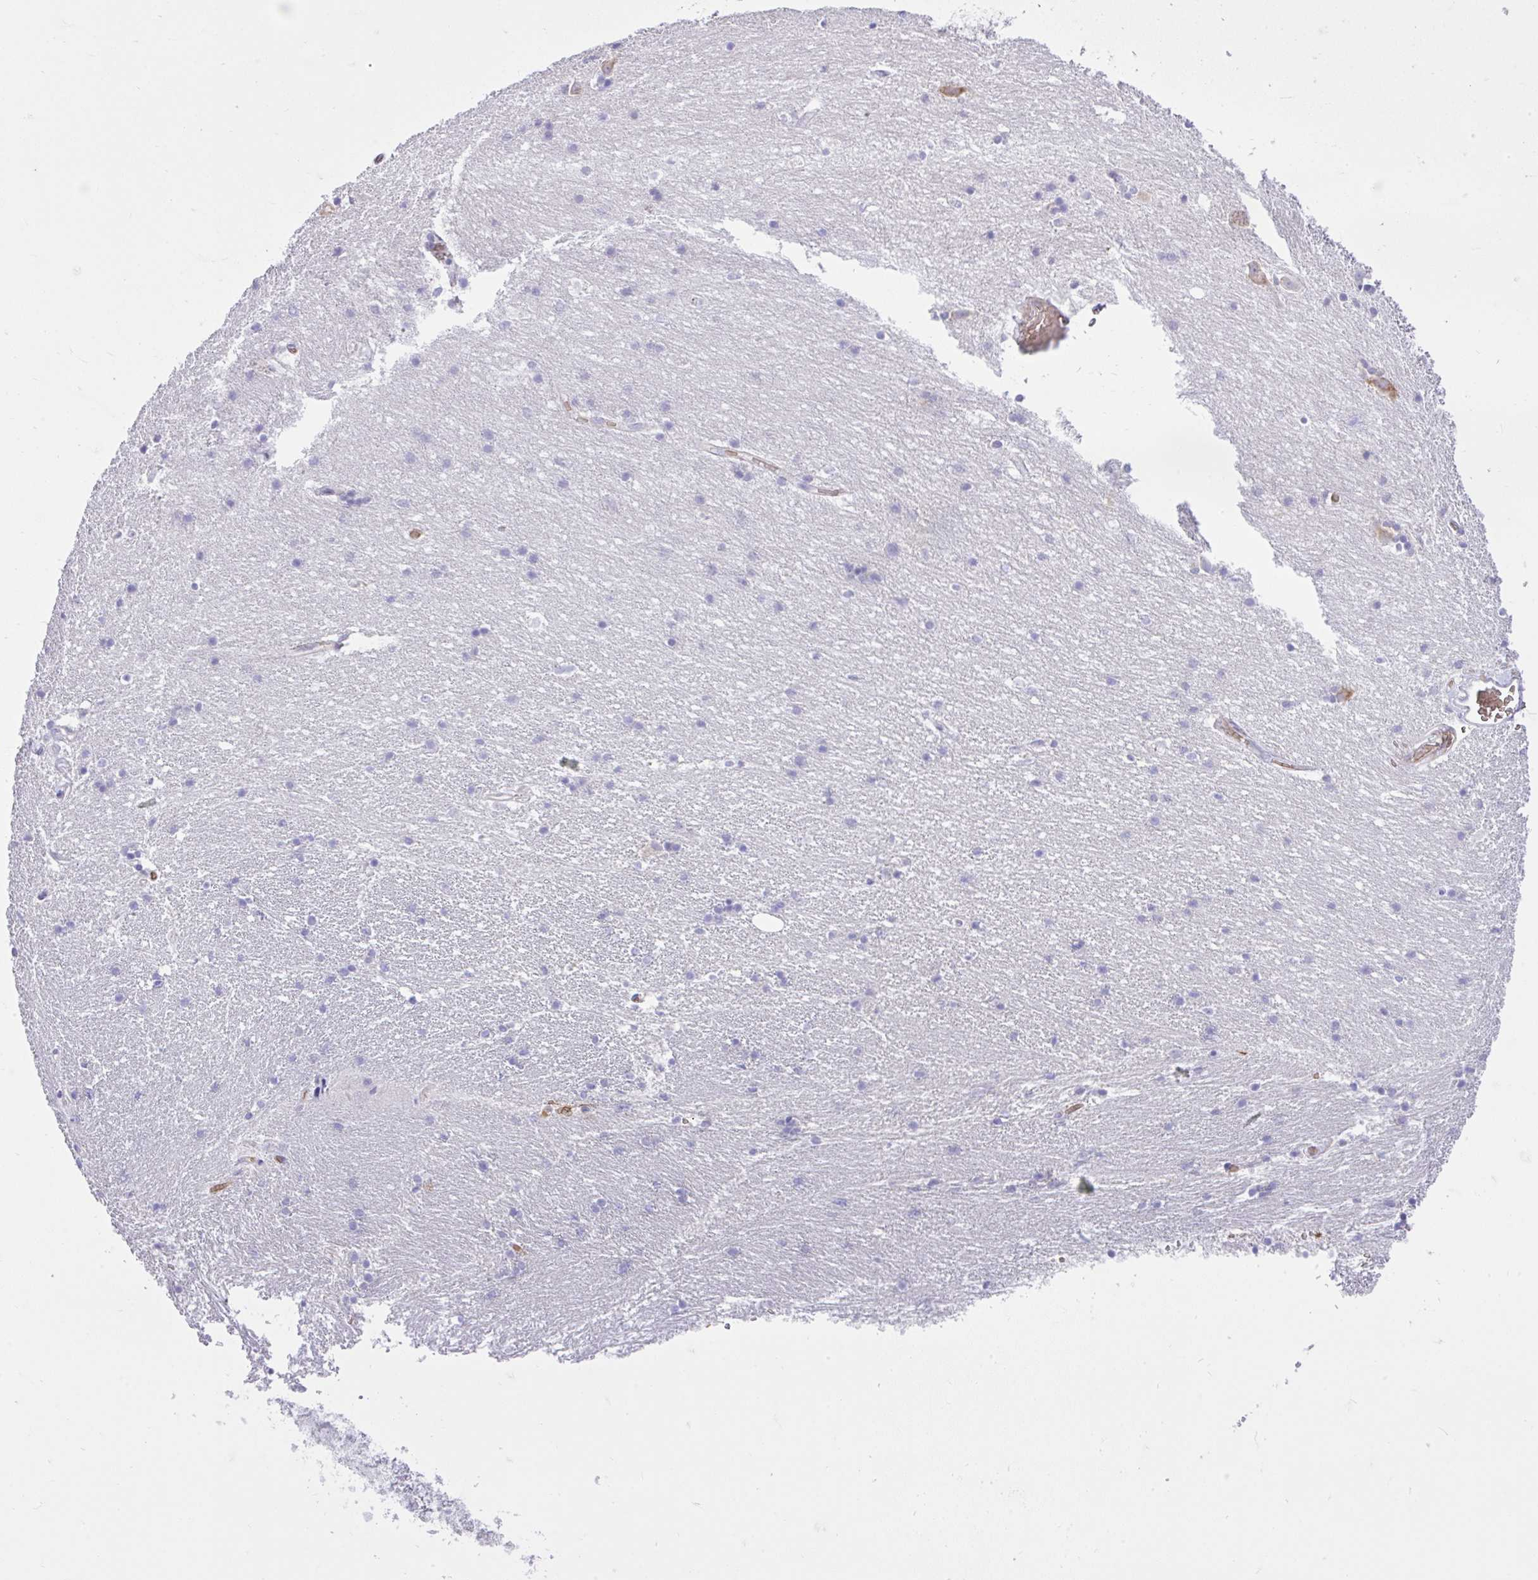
{"staining": {"intensity": "negative", "quantity": "none", "location": "none"}, "tissue": "hippocampus", "cell_type": "Glial cells", "image_type": "normal", "snomed": [{"axis": "morphology", "description": "Normal tissue, NOS"}, {"axis": "topography", "description": "Hippocampus"}], "caption": "This is an IHC histopathology image of normal hippocampus. There is no positivity in glial cells.", "gene": "EEF1A1", "patient": {"sex": "male", "age": 63}}